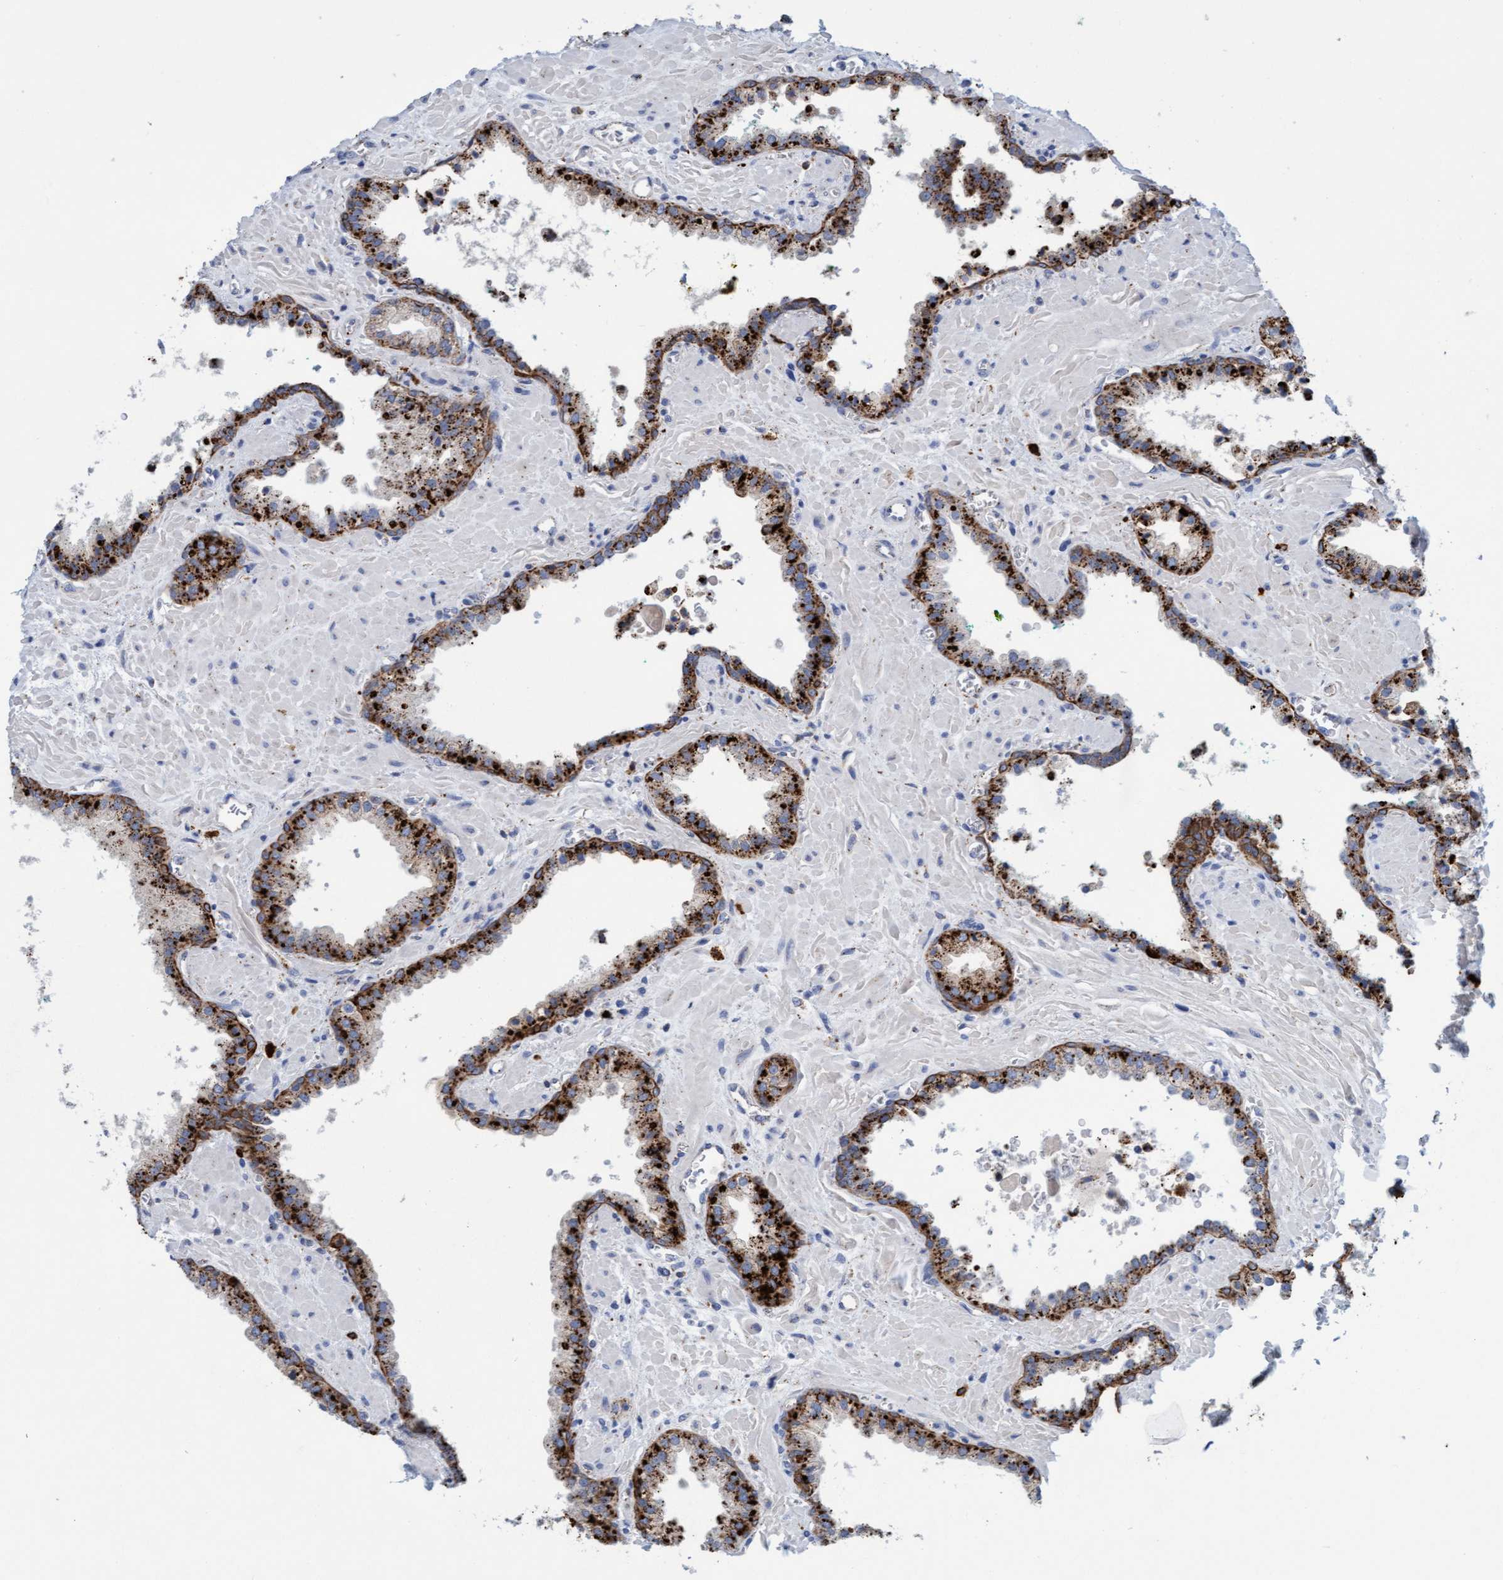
{"staining": {"intensity": "strong", "quantity": ">75%", "location": "cytoplasmic/membranous"}, "tissue": "prostate cancer", "cell_type": "Tumor cells", "image_type": "cancer", "snomed": [{"axis": "morphology", "description": "Adenocarcinoma, Low grade"}, {"axis": "topography", "description": "Prostate"}], "caption": "This image exhibits IHC staining of human low-grade adenocarcinoma (prostate), with high strong cytoplasmic/membranous staining in about >75% of tumor cells.", "gene": "SGSH", "patient": {"sex": "male", "age": 71}}